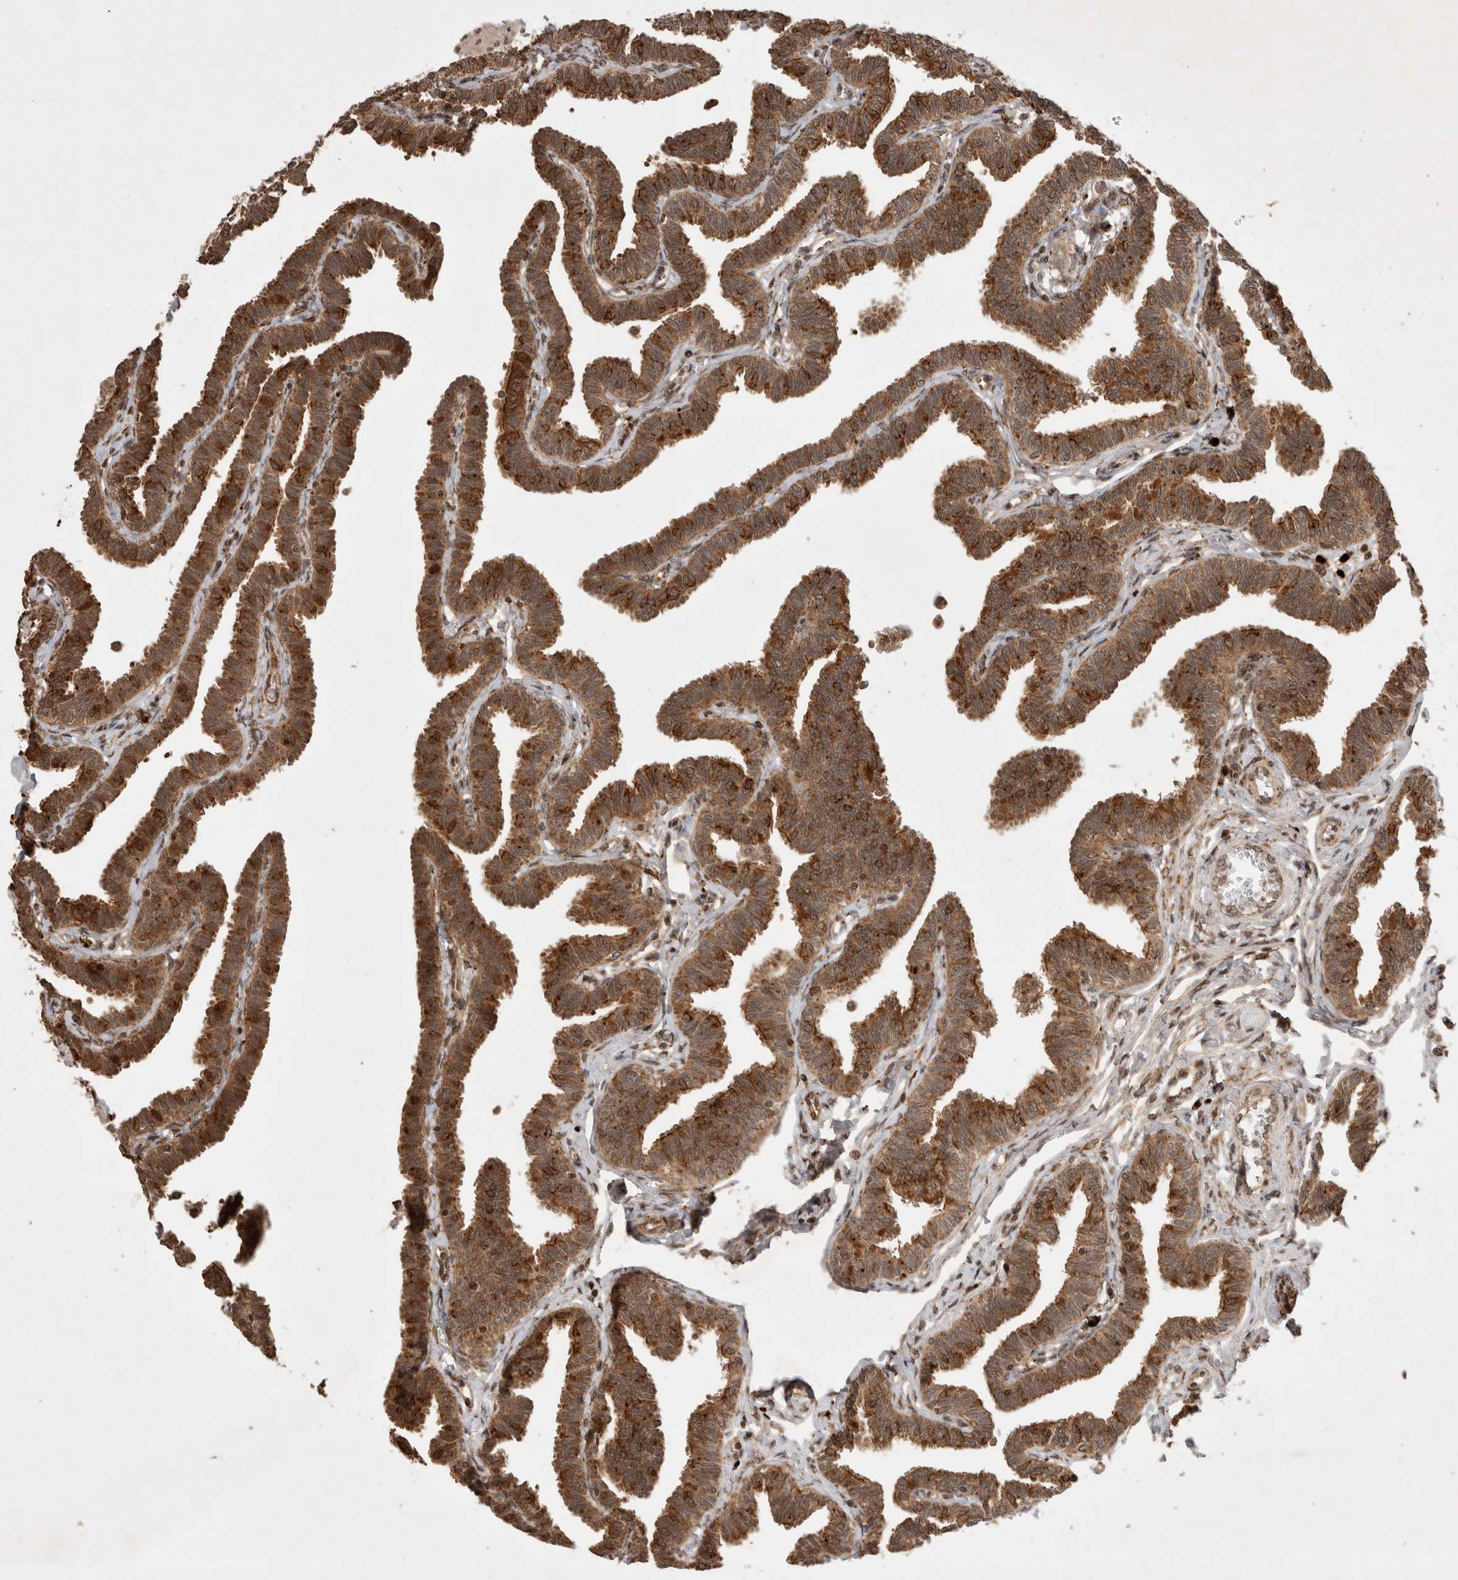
{"staining": {"intensity": "strong", "quantity": ">75%", "location": "cytoplasmic/membranous"}, "tissue": "fallopian tube", "cell_type": "Glandular cells", "image_type": "normal", "snomed": [{"axis": "morphology", "description": "Normal tissue, NOS"}, {"axis": "topography", "description": "Fallopian tube"}, {"axis": "topography", "description": "Ovary"}], "caption": "Approximately >75% of glandular cells in unremarkable human fallopian tube show strong cytoplasmic/membranous protein expression as visualized by brown immunohistochemical staining.", "gene": "FAM221A", "patient": {"sex": "female", "age": 23}}